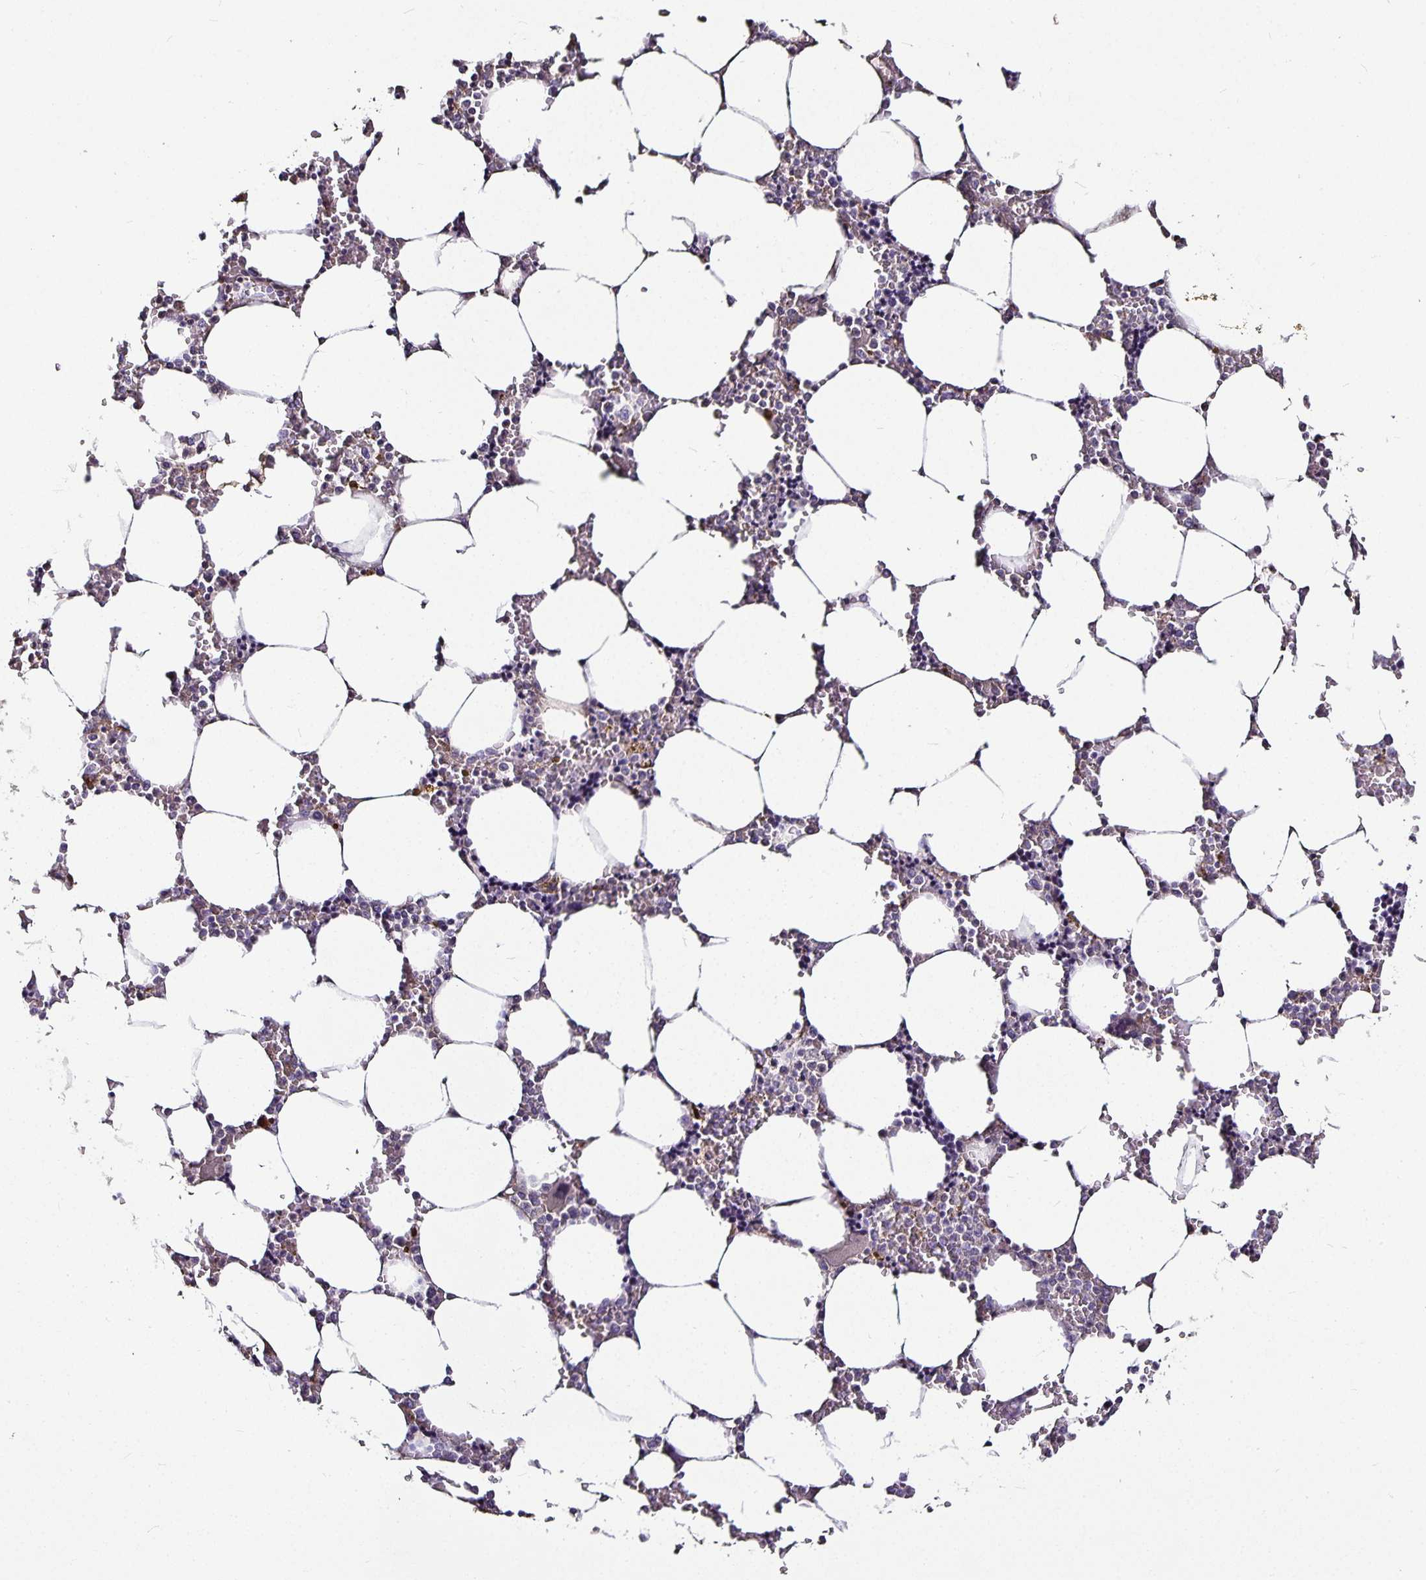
{"staining": {"intensity": "negative", "quantity": "none", "location": "none"}, "tissue": "bone marrow", "cell_type": "Hematopoietic cells", "image_type": "normal", "snomed": [{"axis": "morphology", "description": "Normal tissue, NOS"}, {"axis": "topography", "description": "Bone marrow"}], "caption": "Hematopoietic cells are negative for protein expression in unremarkable human bone marrow. Nuclei are stained in blue.", "gene": "CA12", "patient": {"sex": "male", "age": 64}}